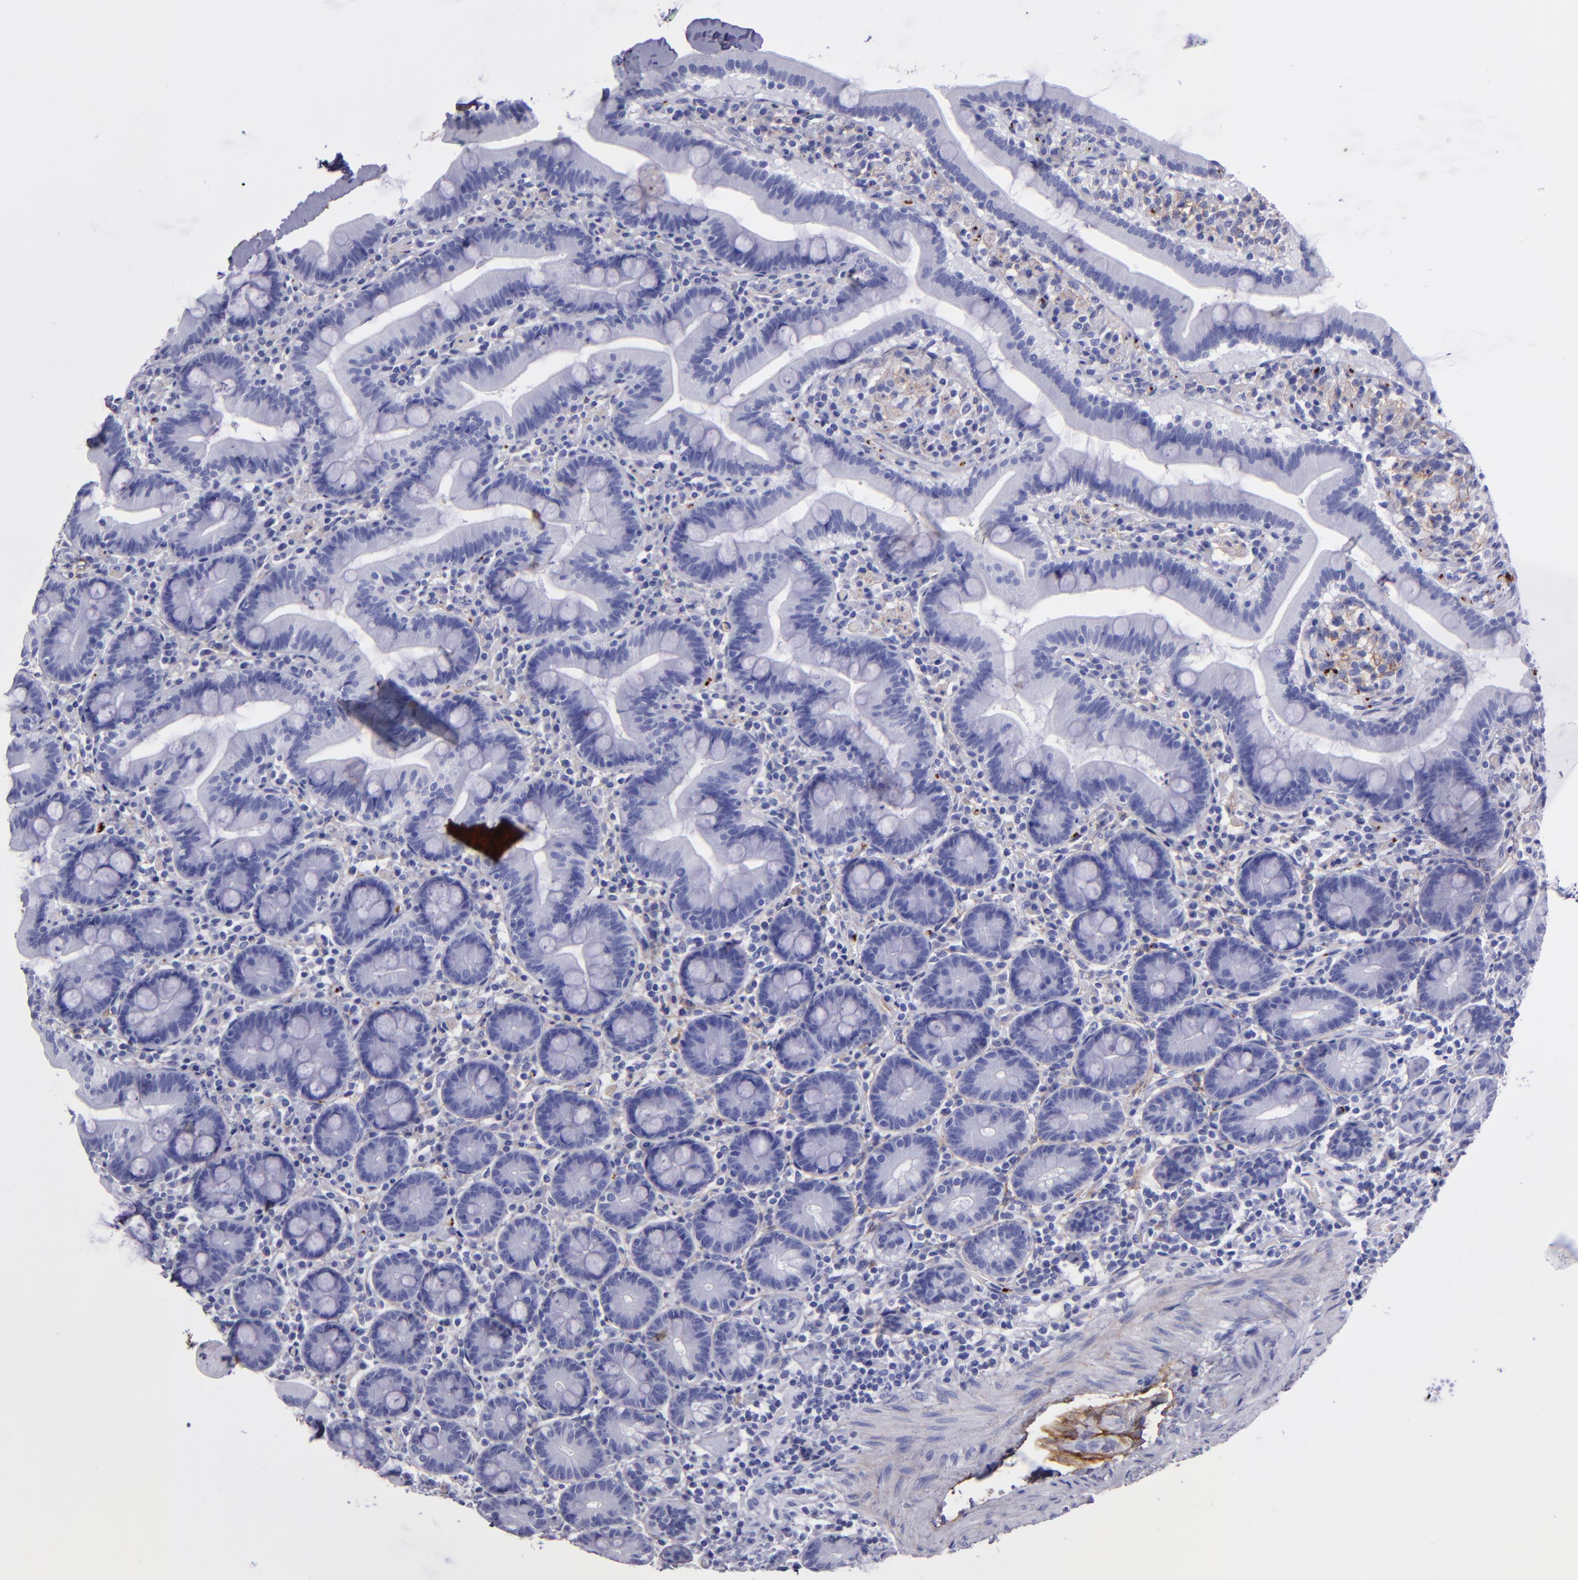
{"staining": {"intensity": "negative", "quantity": "none", "location": "none"}, "tissue": "duodenum", "cell_type": "Glandular cells", "image_type": "normal", "snomed": [{"axis": "morphology", "description": "Normal tissue, NOS"}, {"axis": "topography", "description": "Duodenum"}], "caption": "An IHC micrograph of benign duodenum is shown. There is no staining in glandular cells of duodenum. Brightfield microscopy of immunohistochemistry (IHC) stained with DAB (brown) and hematoxylin (blue), captured at high magnification.", "gene": "EFCAB13", "patient": {"sex": "male", "age": 66}}